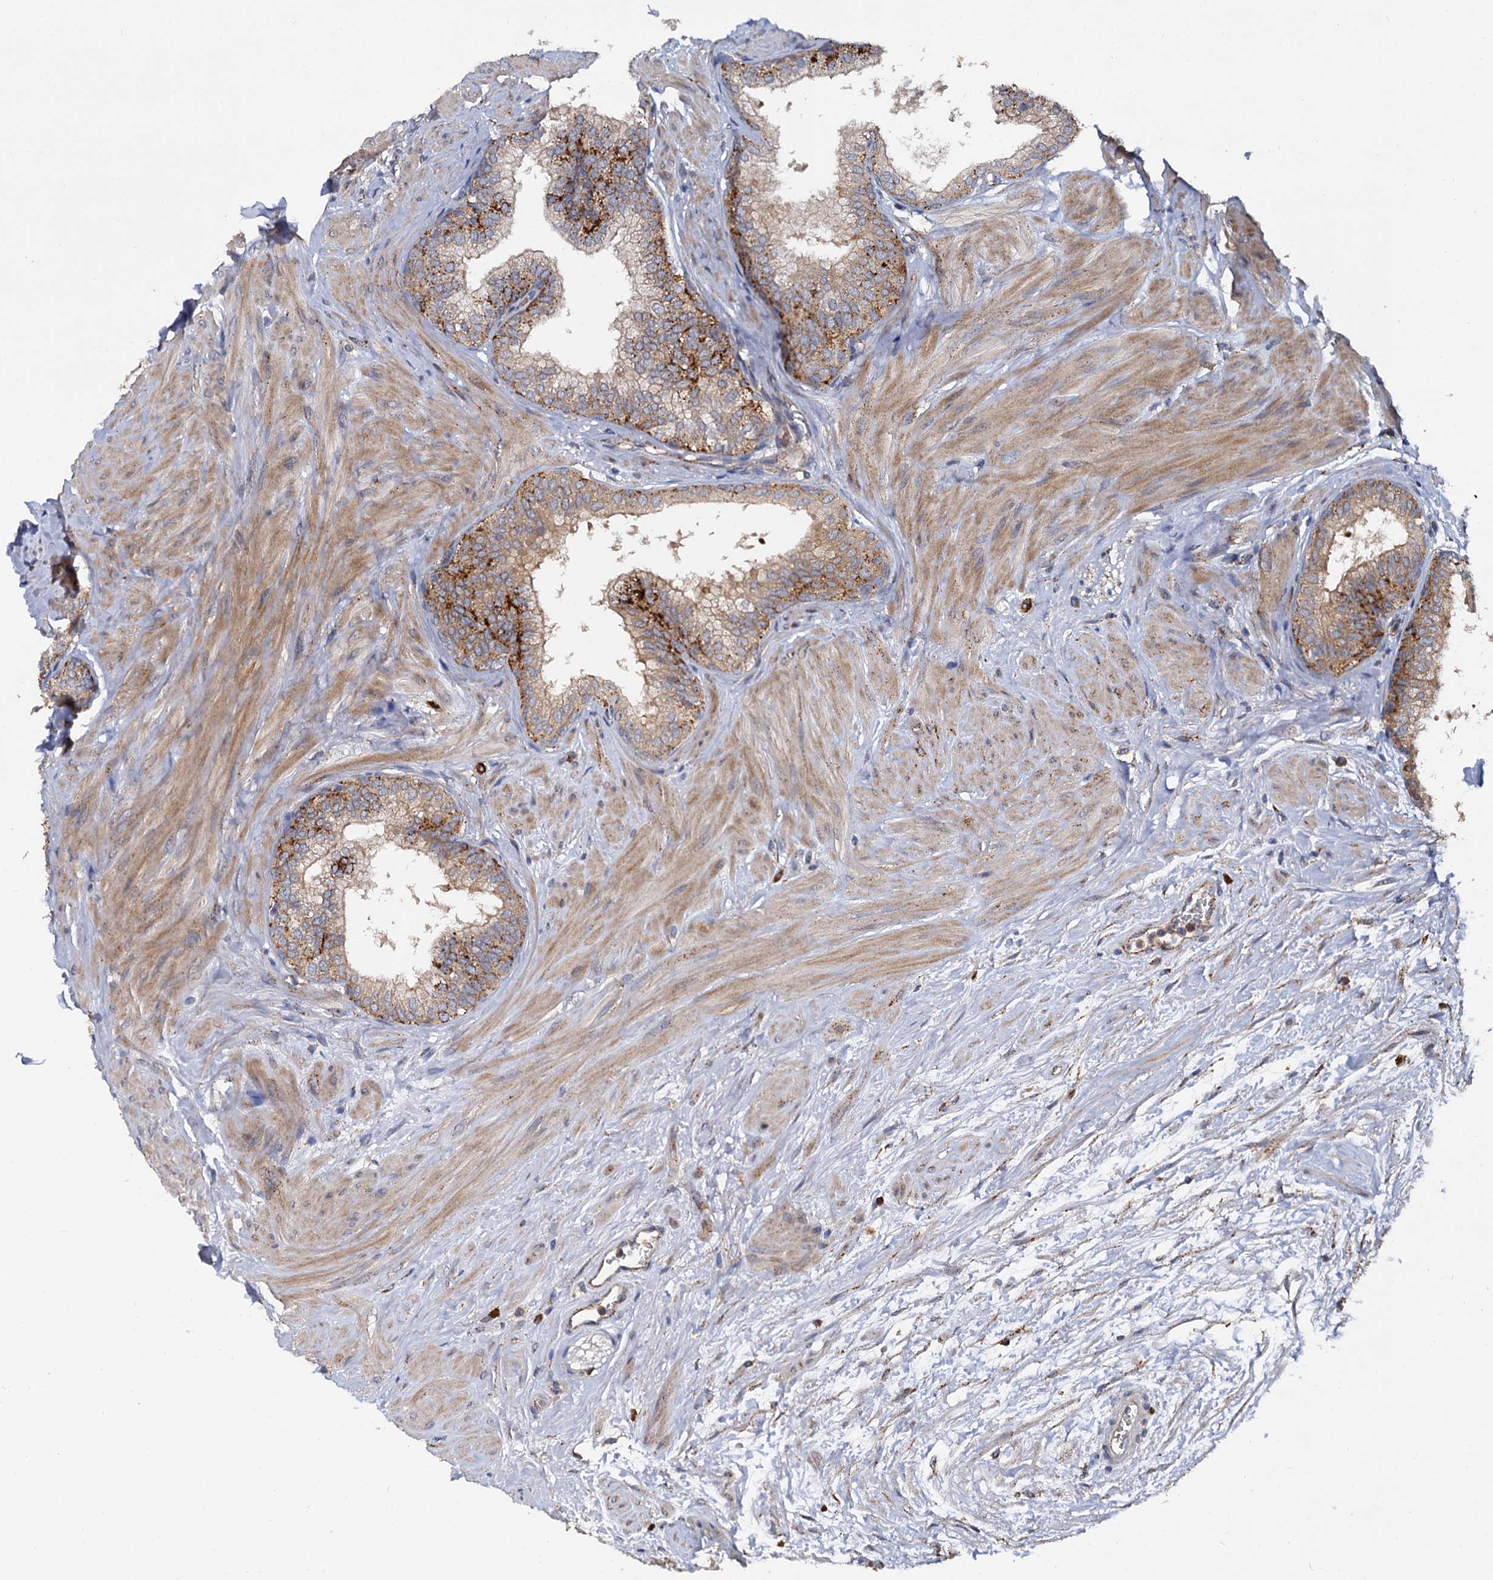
{"staining": {"intensity": "strong", "quantity": ">75%", "location": "cytoplasmic/membranous"}, "tissue": "prostate", "cell_type": "Glandular cells", "image_type": "normal", "snomed": [{"axis": "morphology", "description": "Normal tissue, NOS"}, {"axis": "topography", "description": "Prostate"}], "caption": "Glandular cells reveal high levels of strong cytoplasmic/membranous staining in approximately >75% of cells in normal human prostate.", "gene": "GBA1", "patient": {"sex": "male", "age": 60}}